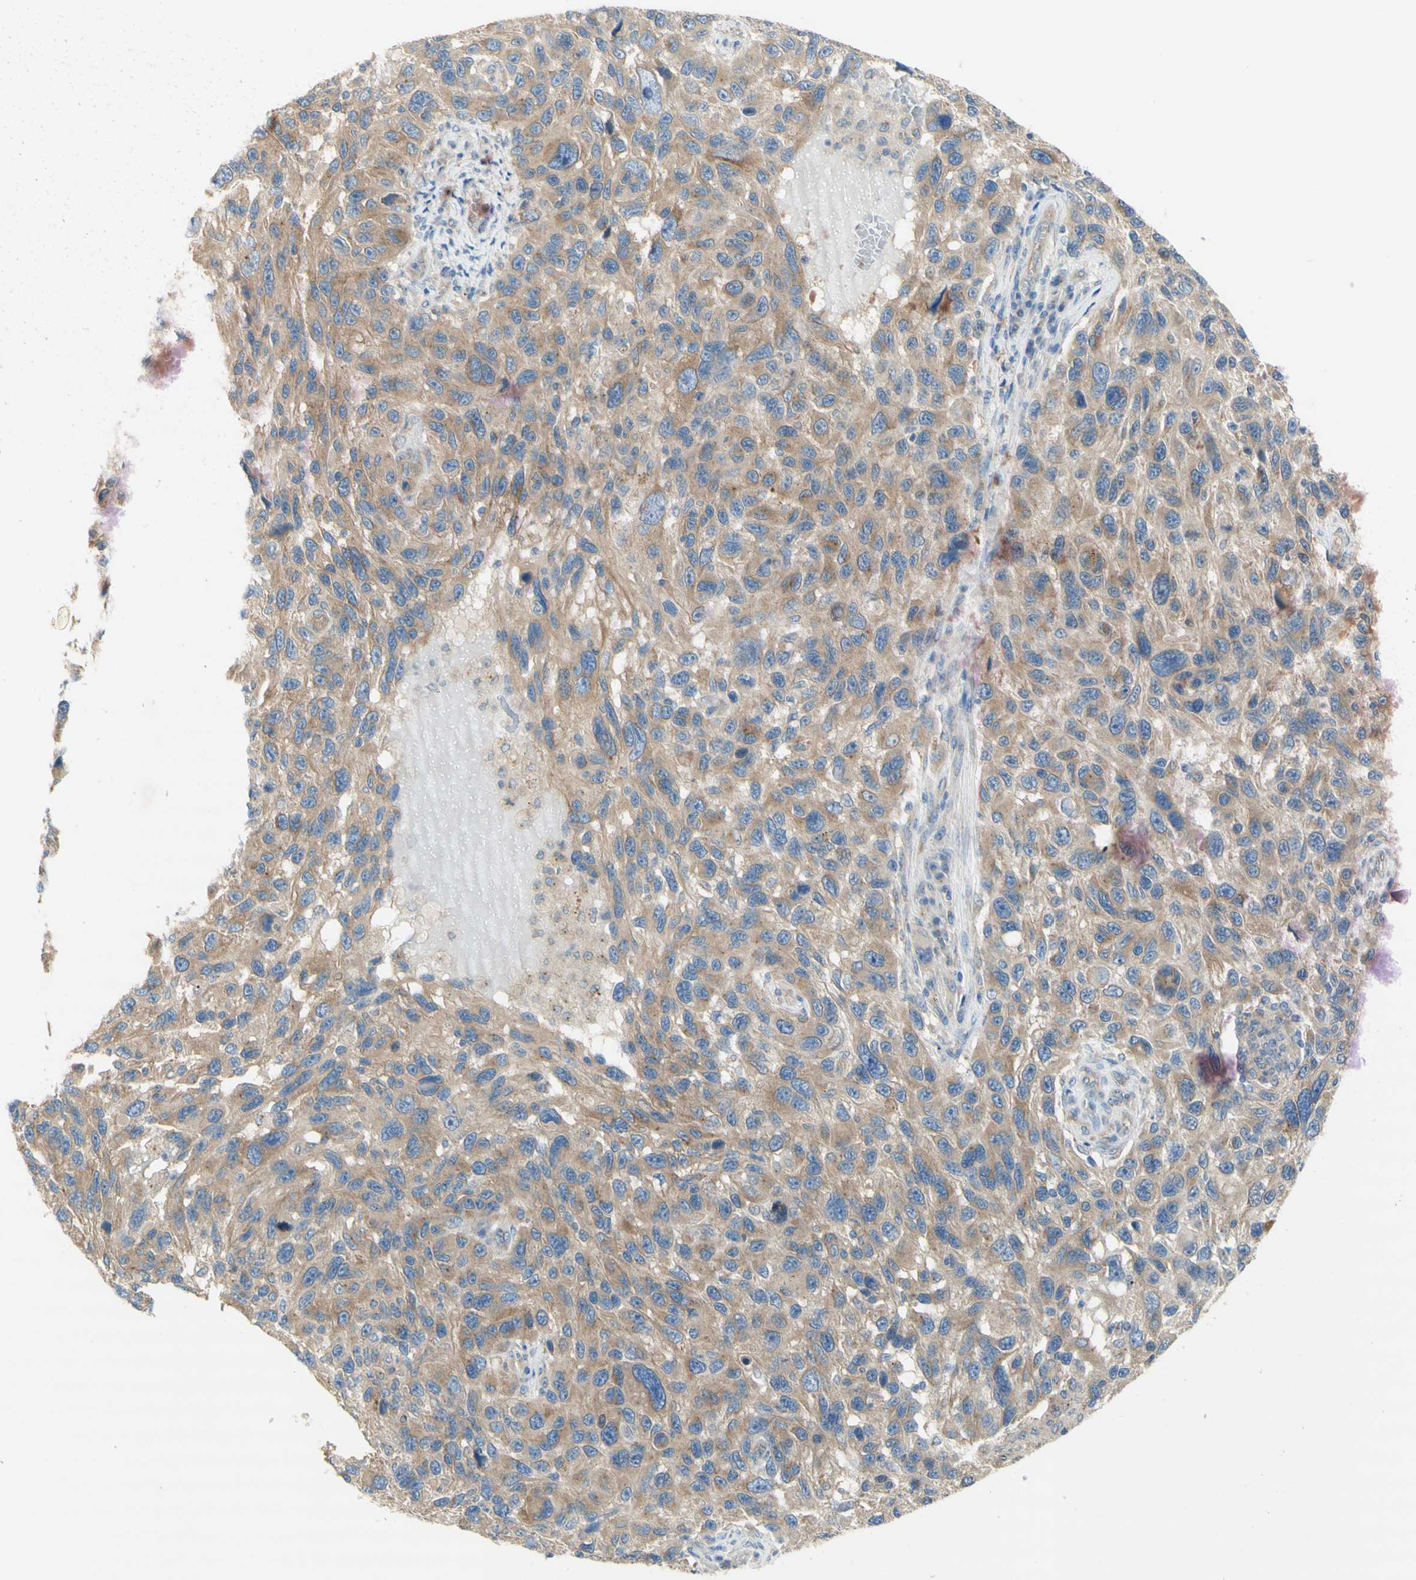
{"staining": {"intensity": "moderate", "quantity": "25%-75%", "location": "cytoplasmic/membranous"}, "tissue": "melanoma", "cell_type": "Tumor cells", "image_type": "cancer", "snomed": [{"axis": "morphology", "description": "Malignant melanoma, NOS"}, {"axis": "topography", "description": "Skin"}], "caption": "Immunohistochemical staining of melanoma demonstrates moderate cytoplasmic/membranous protein staining in approximately 25%-75% of tumor cells. The staining was performed using DAB, with brown indicating positive protein expression. Nuclei are stained blue with hematoxylin.", "gene": "DYNC1H1", "patient": {"sex": "male", "age": 53}}